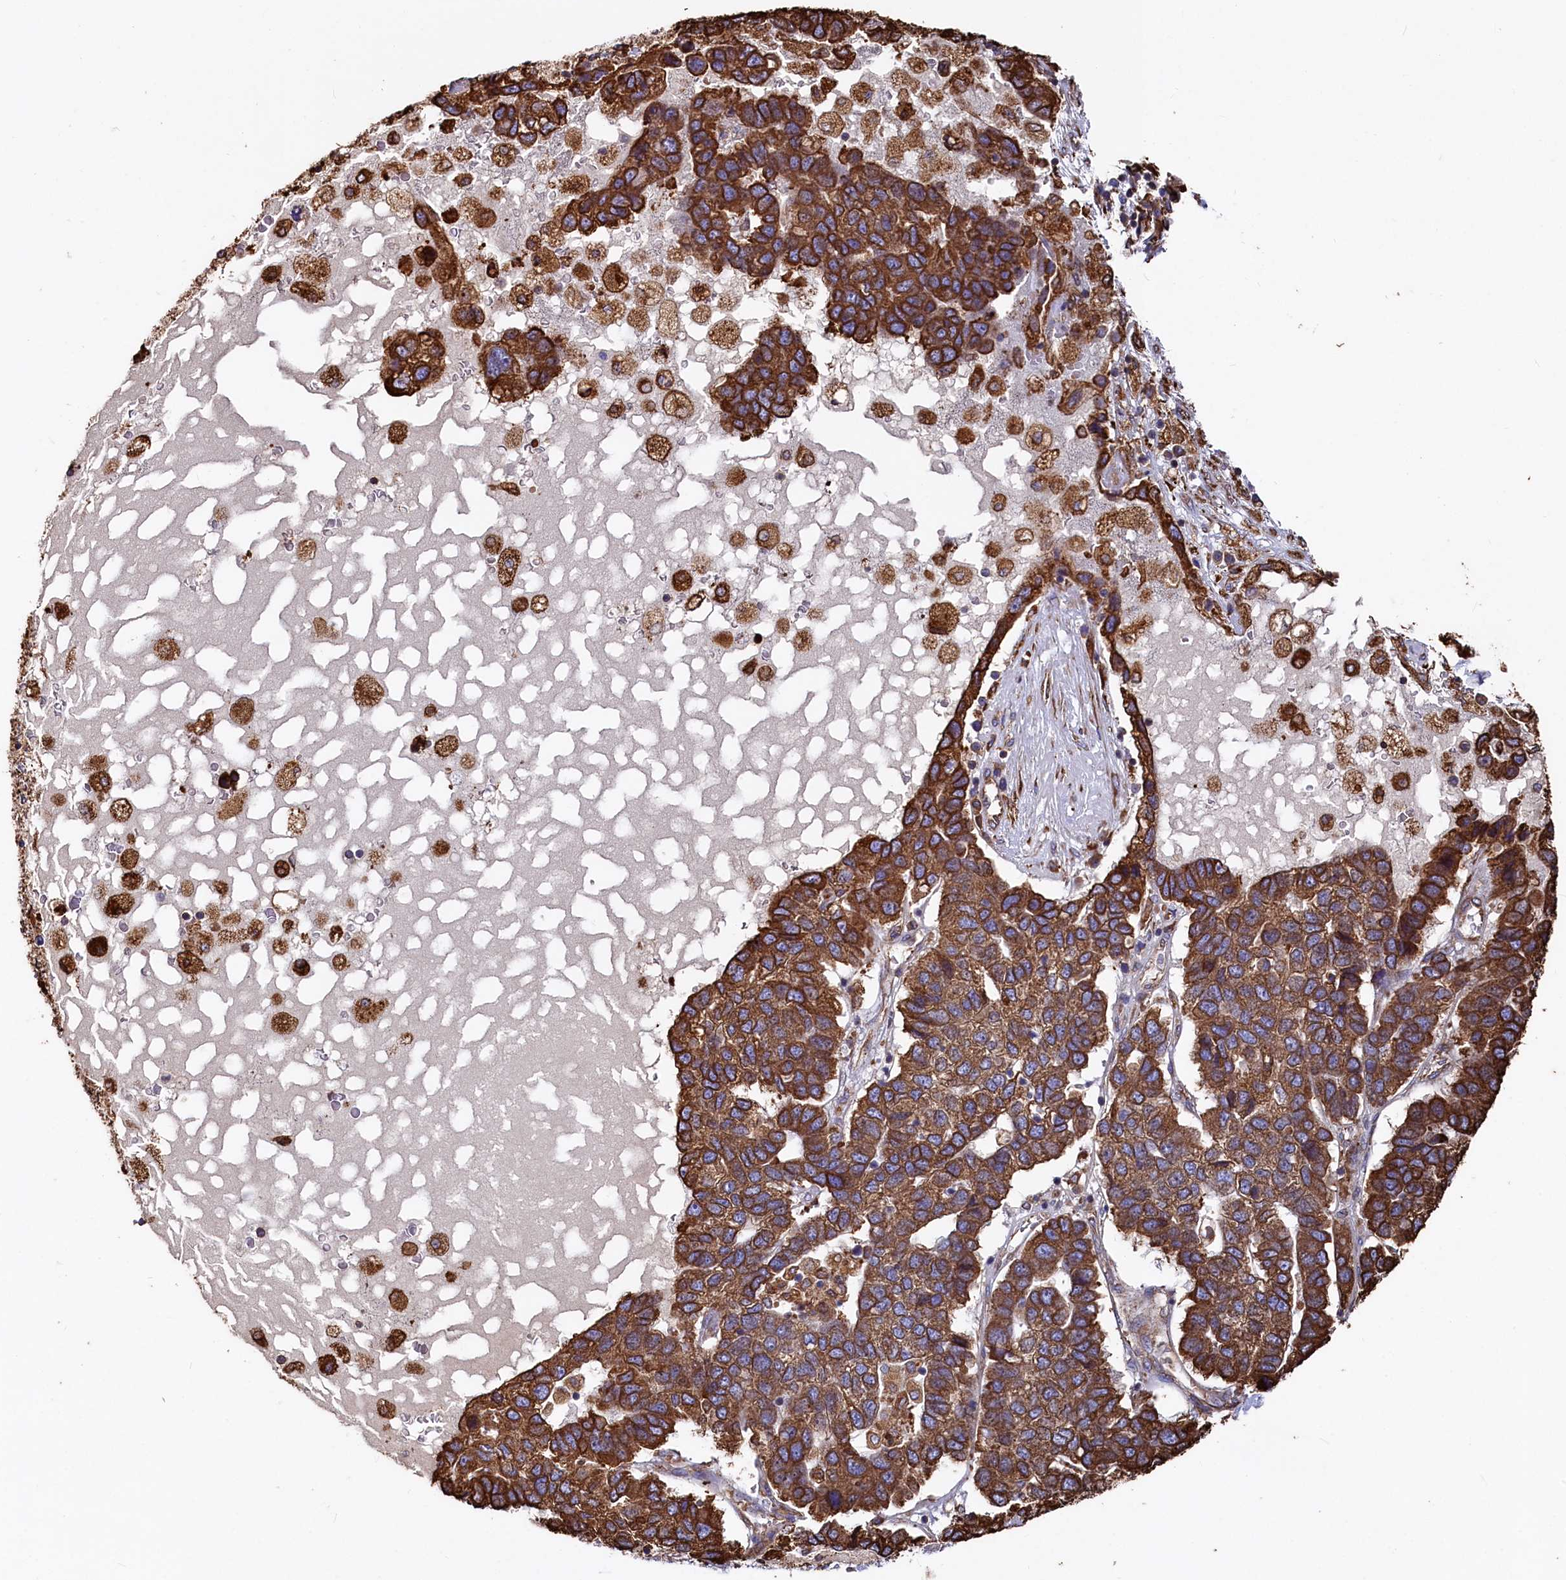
{"staining": {"intensity": "strong", "quantity": ">75%", "location": "cytoplasmic/membranous"}, "tissue": "pancreatic cancer", "cell_type": "Tumor cells", "image_type": "cancer", "snomed": [{"axis": "morphology", "description": "Adenocarcinoma, NOS"}, {"axis": "topography", "description": "Pancreas"}], "caption": "Approximately >75% of tumor cells in adenocarcinoma (pancreatic) show strong cytoplasmic/membranous protein positivity as visualized by brown immunohistochemical staining.", "gene": "NEURL1B", "patient": {"sex": "female", "age": 61}}